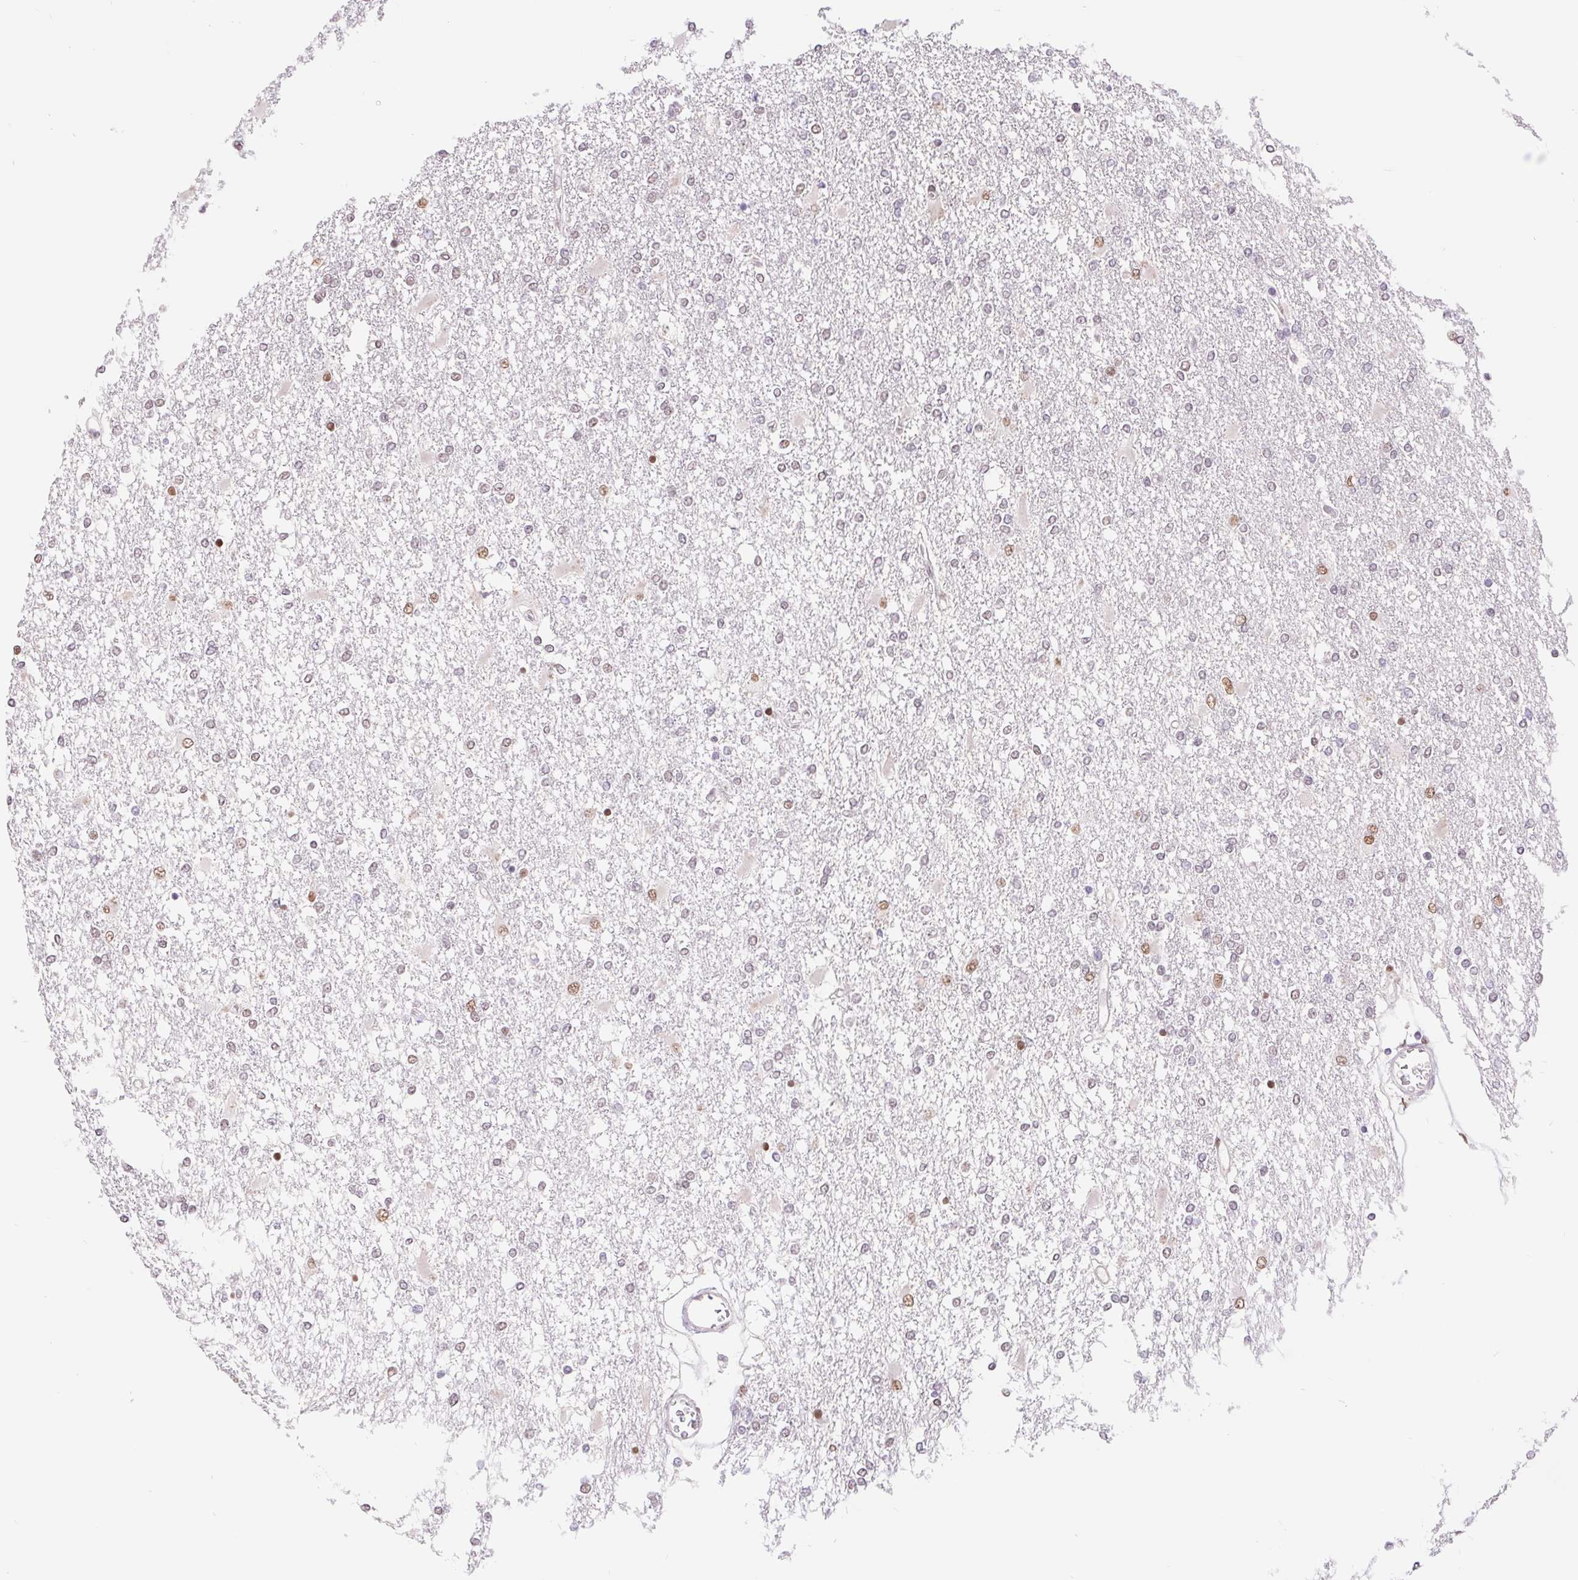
{"staining": {"intensity": "moderate", "quantity": "<25%", "location": "nuclear"}, "tissue": "glioma", "cell_type": "Tumor cells", "image_type": "cancer", "snomed": [{"axis": "morphology", "description": "Glioma, malignant, High grade"}, {"axis": "topography", "description": "Cerebral cortex"}], "caption": "A histopathology image showing moderate nuclear expression in approximately <25% of tumor cells in malignant glioma (high-grade), as visualized by brown immunohistochemical staining.", "gene": "CAND1", "patient": {"sex": "male", "age": 79}}